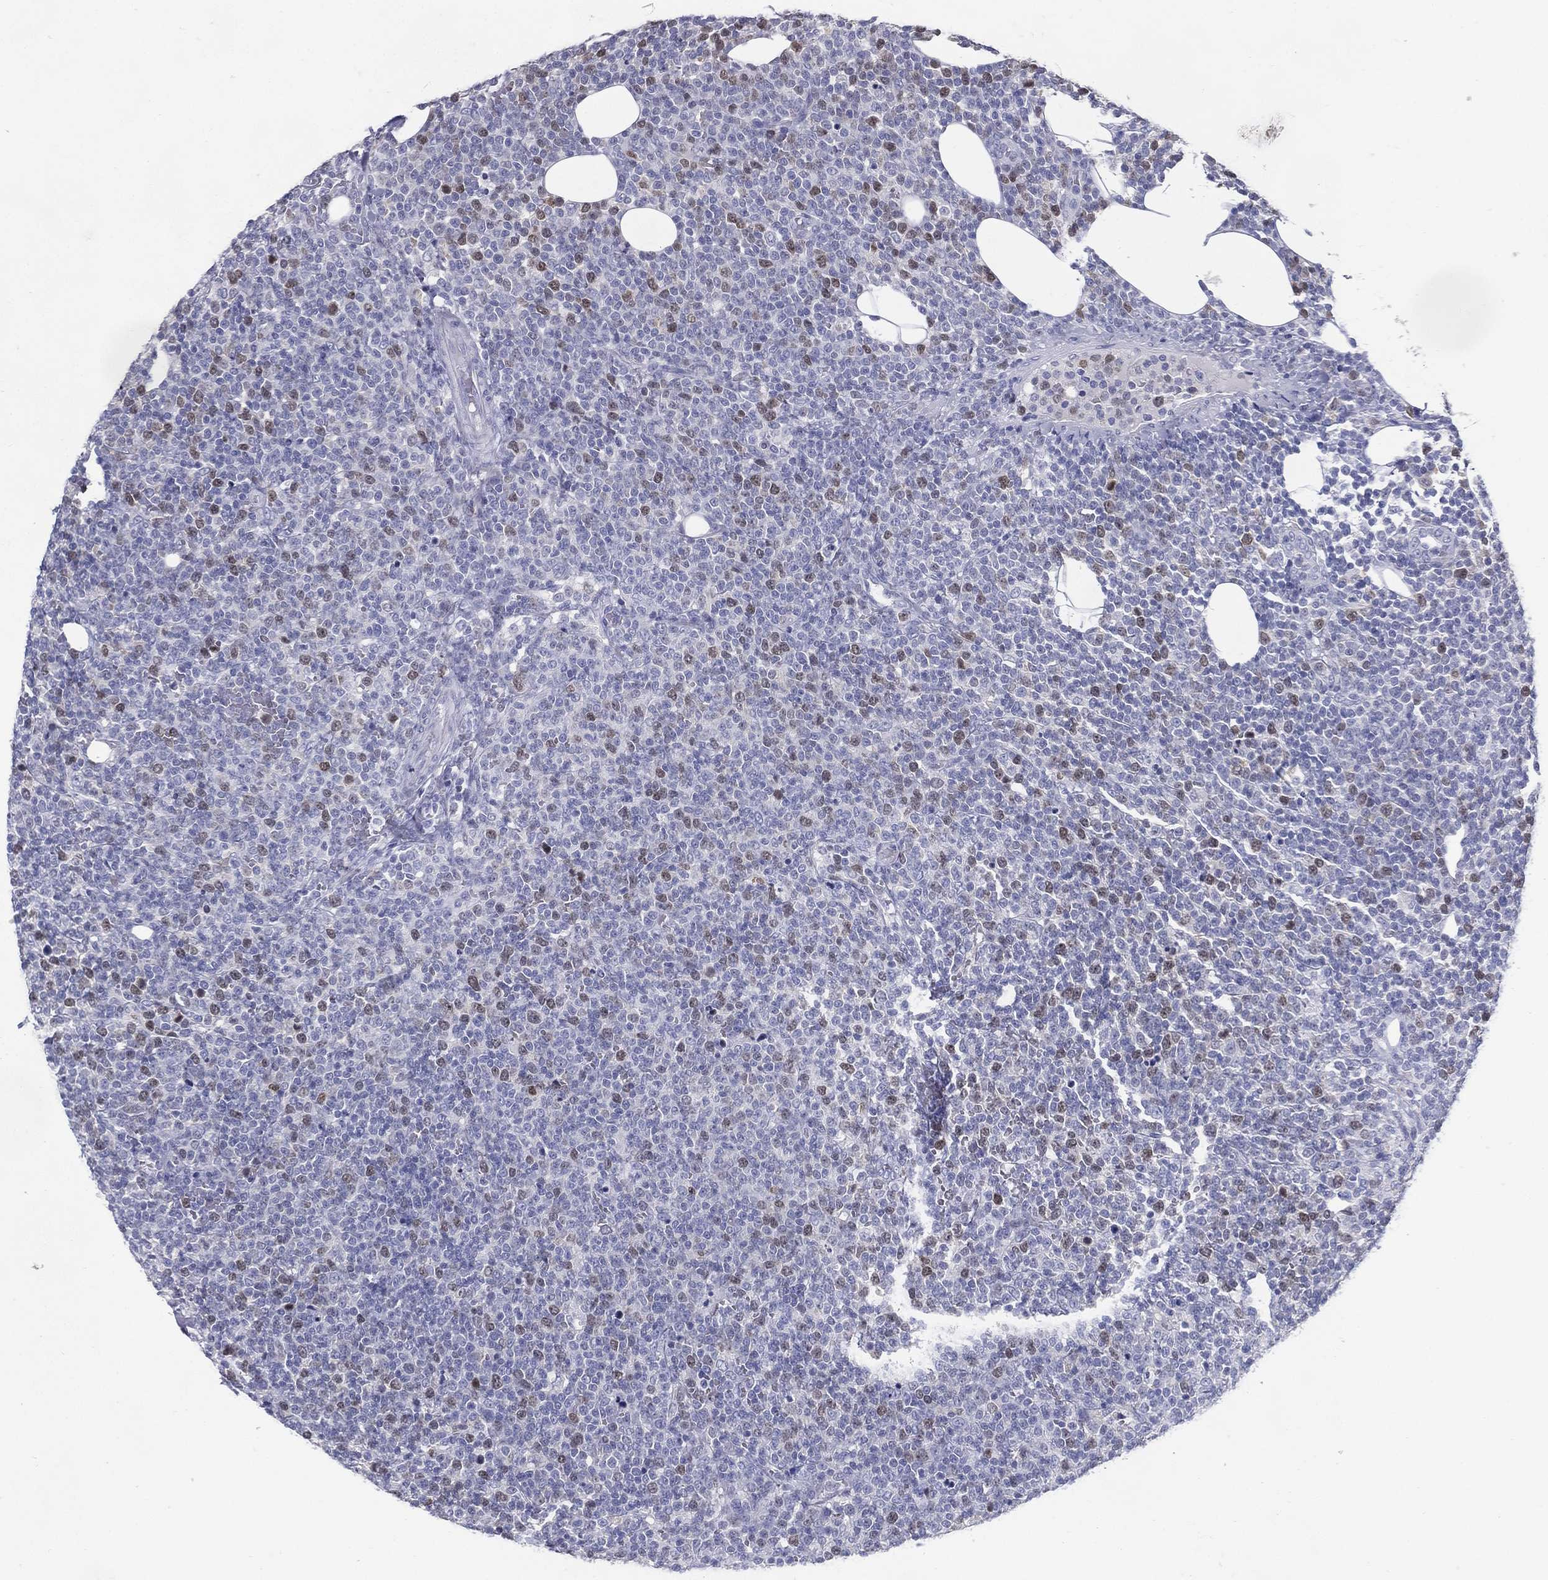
{"staining": {"intensity": "negative", "quantity": "none", "location": "none"}, "tissue": "lymphoma", "cell_type": "Tumor cells", "image_type": "cancer", "snomed": [{"axis": "morphology", "description": "Malignant lymphoma, non-Hodgkin's type, High grade"}, {"axis": "topography", "description": "Lymph node"}], "caption": "A micrograph of lymphoma stained for a protein reveals no brown staining in tumor cells.", "gene": "KIF2C", "patient": {"sex": "male", "age": 61}}